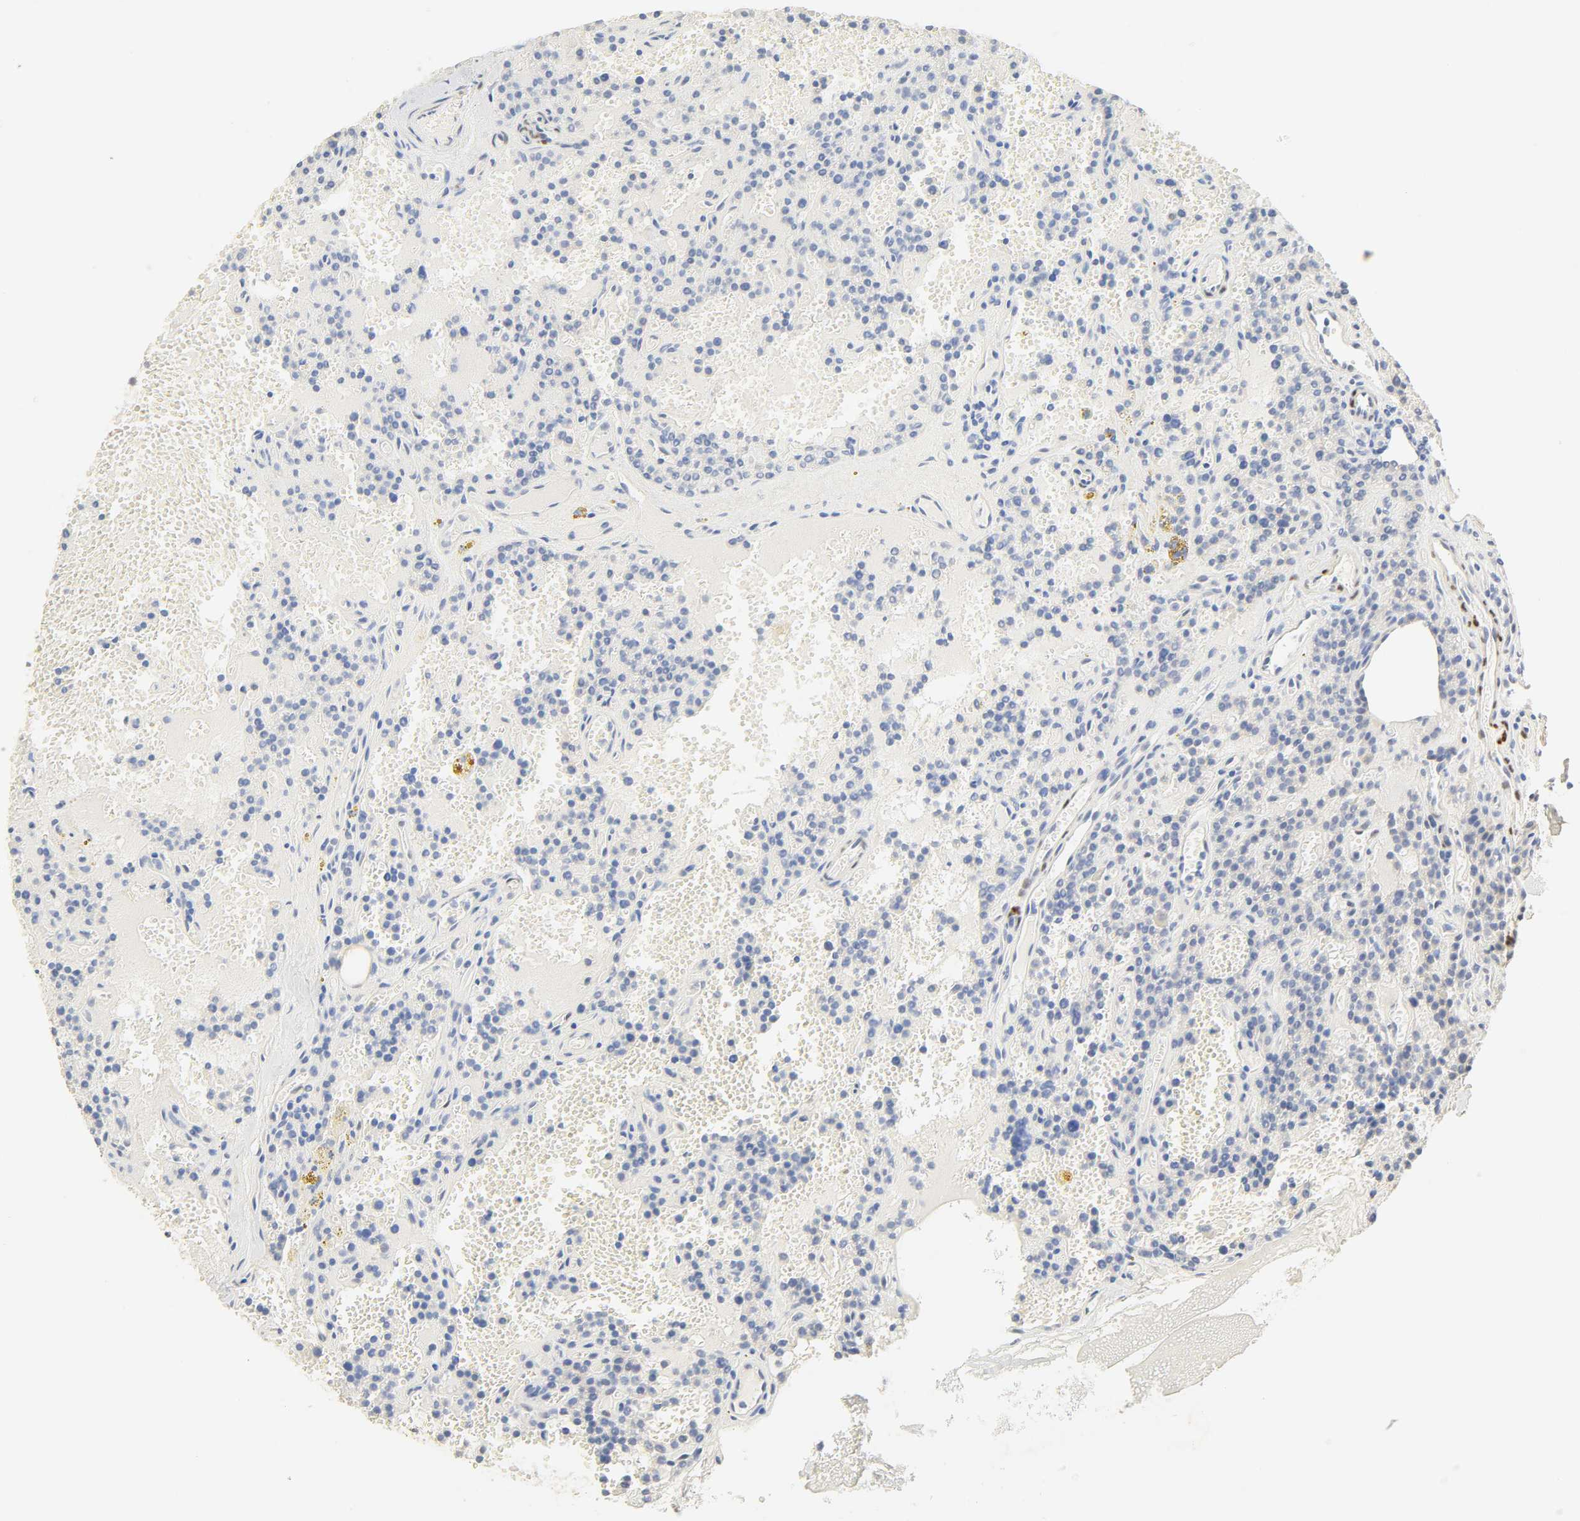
{"staining": {"intensity": "negative", "quantity": "none", "location": "none"}, "tissue": "parathyroid gland", "cell_type": "Glandular cells", "image_type": "normal", "snomed": [{"axis": "morphology", "description": "Normal tissue, NOS"}, {"axis": "topography", "description": "Parathyroid gland"}], "caption": "Micrograph shows no protein staining in glandular cells of normal parathyroid gland. (IHC, brightfield microscopy, high magnification).", "gene": "BORCS8", "patient": {"sex": "male", "age": 25}}